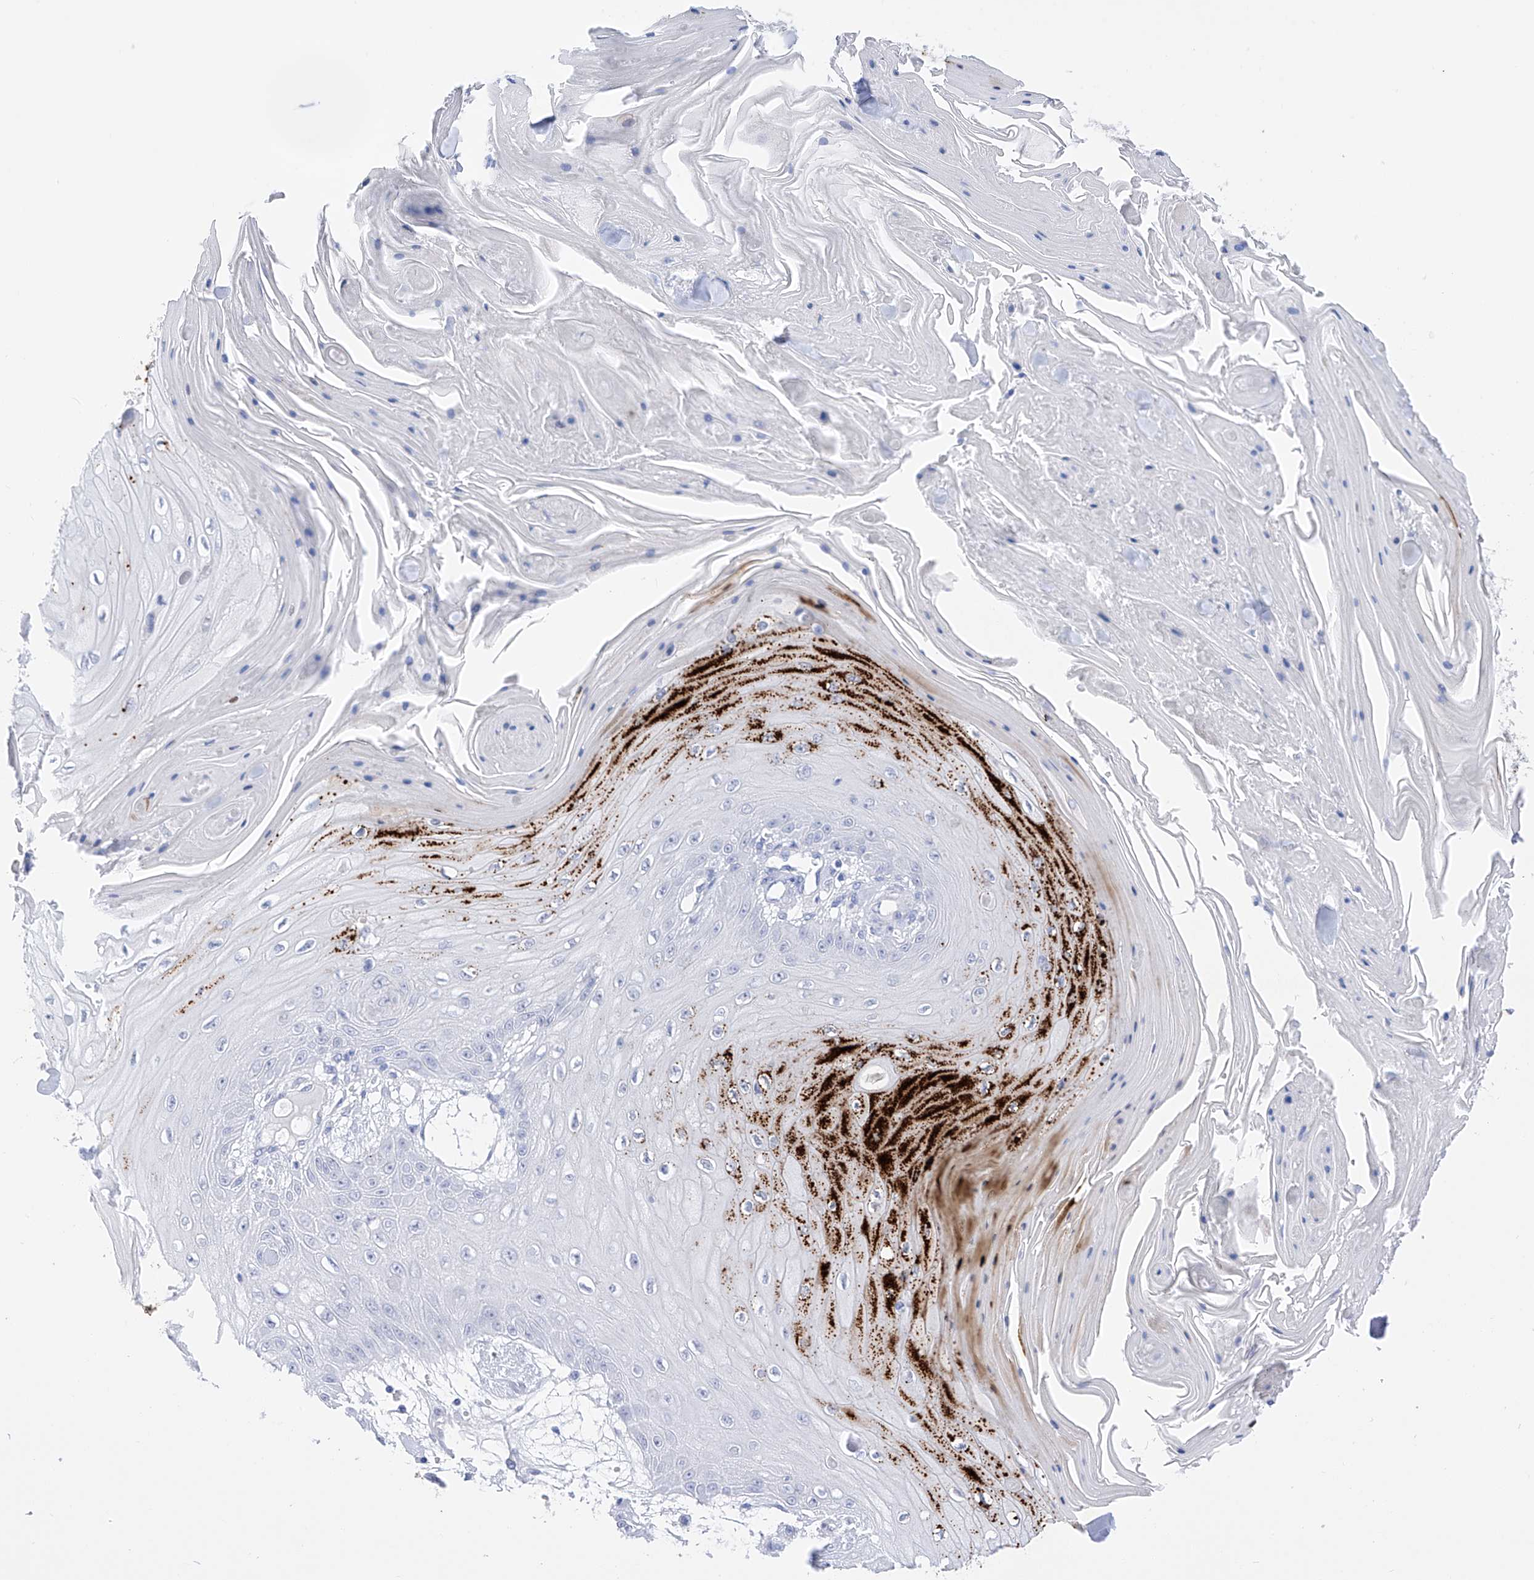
{"staining": {"intensity": "strong", "quantity": "<25%", "location": "cytoplasmic/membranous"}, "tissue": "skin cancer", "cell_type": "Tumor cells", "image_type": "cancer", "snomed": [{"axis": "morphology", "description": "Squamous cell carcinoma, NOS"}, {"axis": "topography", "description": "Skin"}], "caption": "Immunohistochemical staining of skin squamous cell carcinoma displays medium levels of strong cytoplasmic/membranous protein staining in about <25% of tumor cells.", "gene": "FLG", "patient": {"sex": "male", "age": 74}}